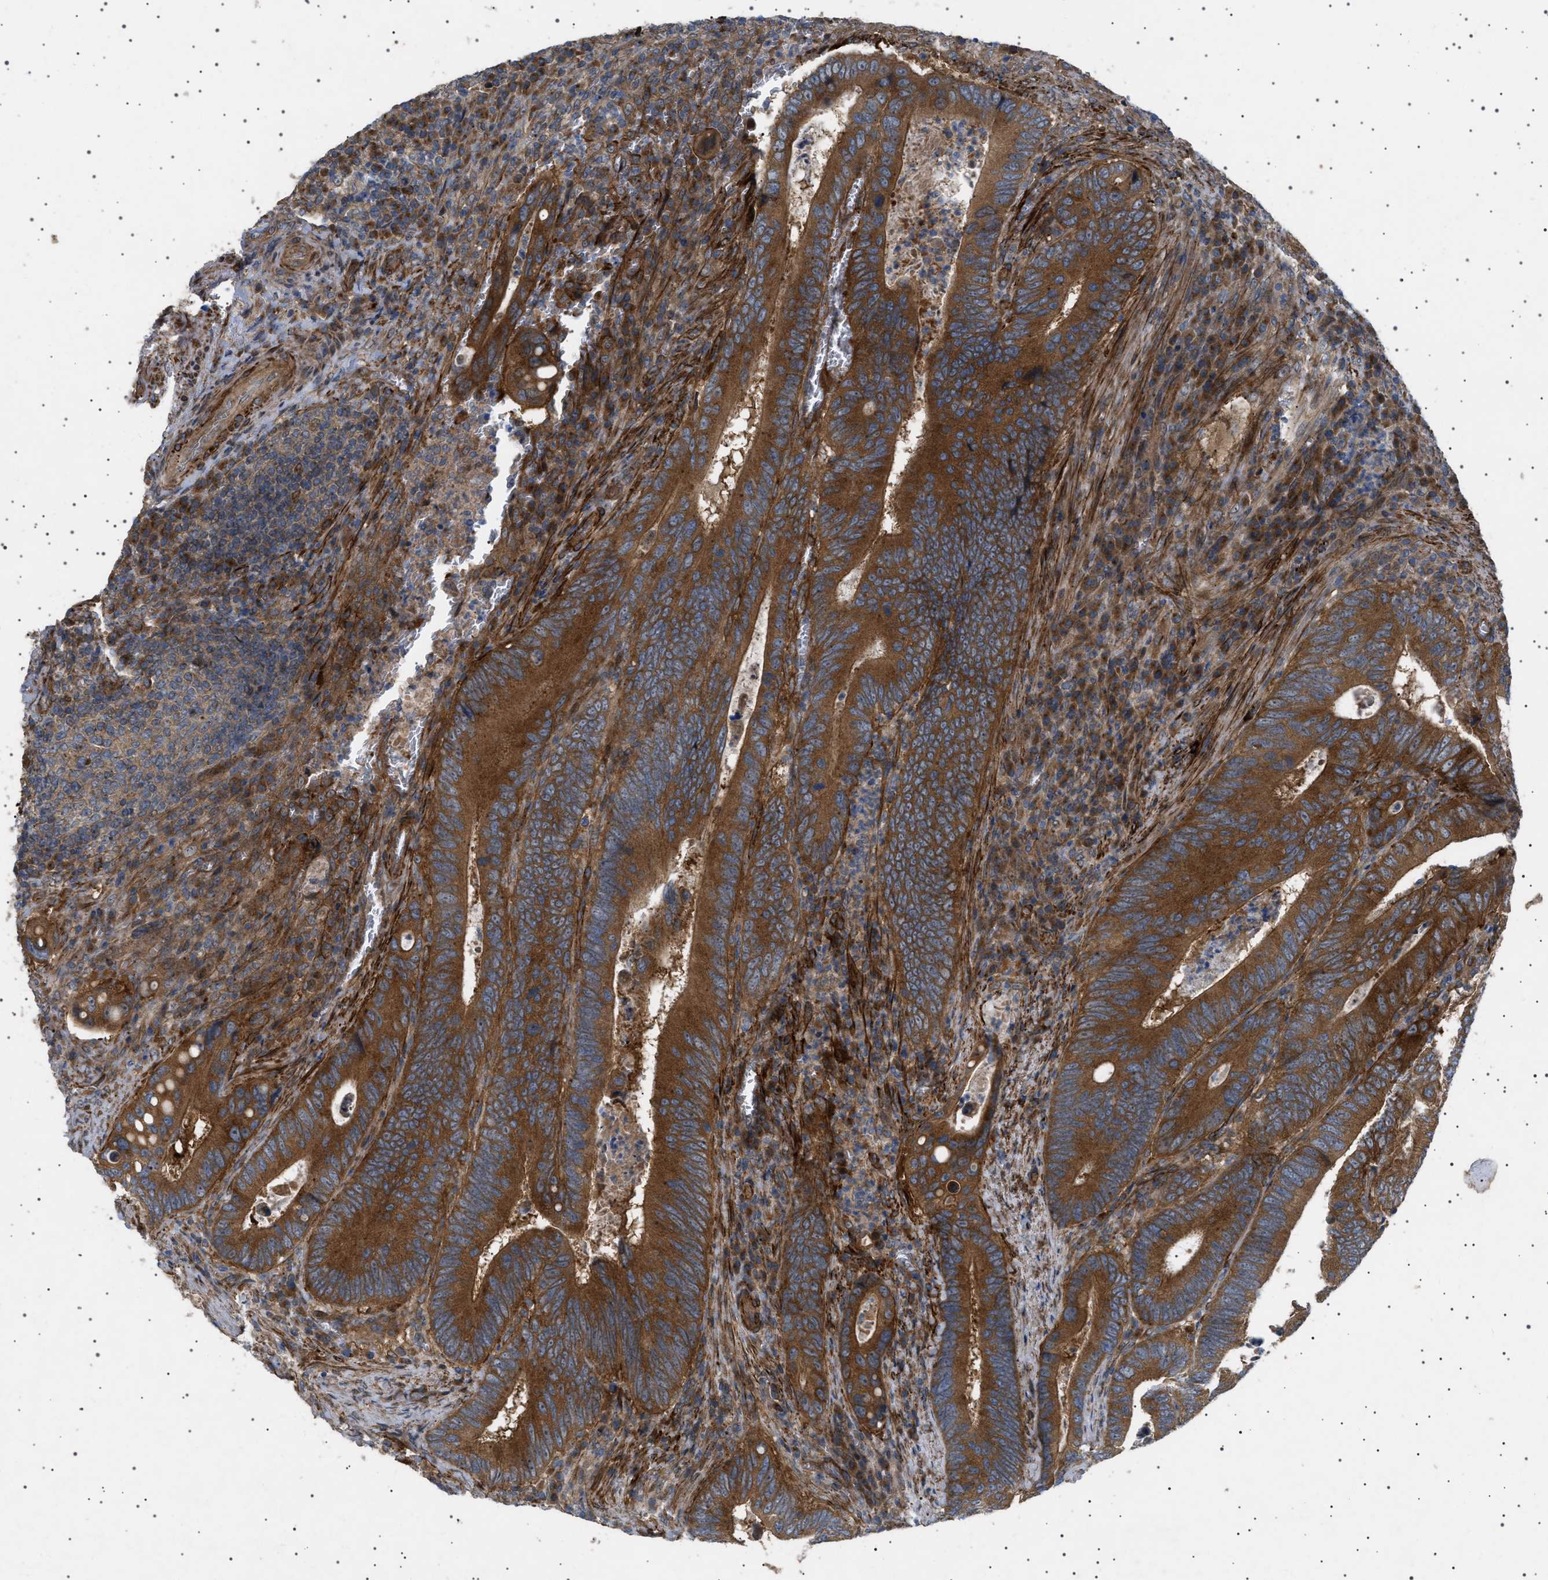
{"staining": {"intensity": "strong", "quantity": ">75%", "location": "cytoplasmic/membranous"}, "tissue": "colorectal cancer", "cell_type": "Tumor cells", "image_type": "cancer", "snomed": [{"axis": "morphology", "description": "Inflammation, NOS"}, {"axis": "morphology", "description": "Adenocarcinoma, NOS"}, {"axis": "topography", "description": "Colon"}], "caption": "This is an image of IHC staining of colorectal cancer (adenocarcinoma), which shows strong expression in the cytoplasmic/membranous of tumor cells.", "gene": "CCDC186", "patient": {"sex": "male", "age": 72}}